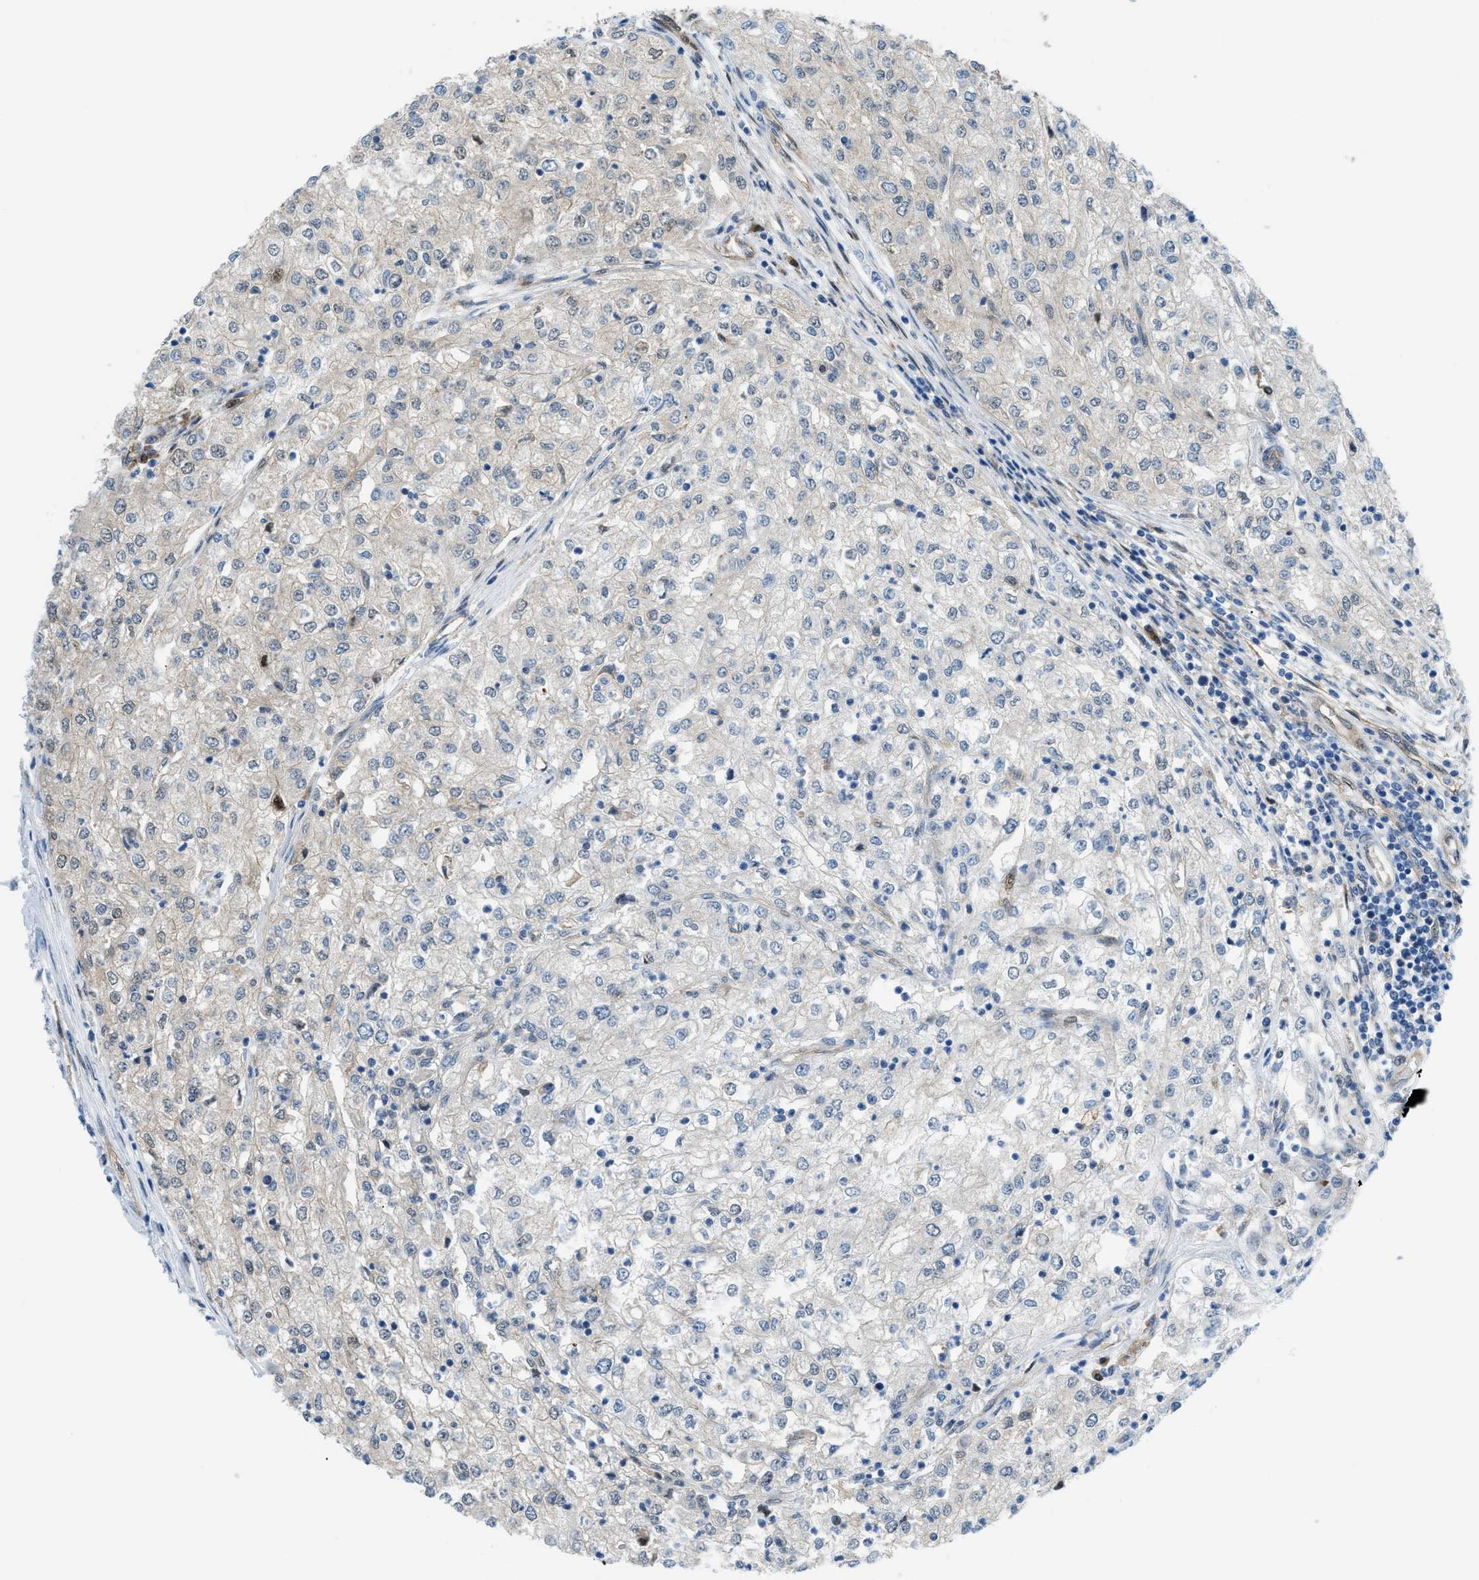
{"staining": {"intensity": "weak", "quantity": "<25%", "location": "nuclear"}, "tissue": "renal cancer", "cell_type": "Tumor cells", "image_type": "cancer", "snomed": [{"axis": "morphology", "description": "Adenocarcinoma, NOS"}, {"axis": "topography", "description": "Kidney"}], "caption": "Tumor cells show no significant protein staining in renal cancer.", "gene": "YWHAE", "patient": {"sex": "female", "age": 54}}